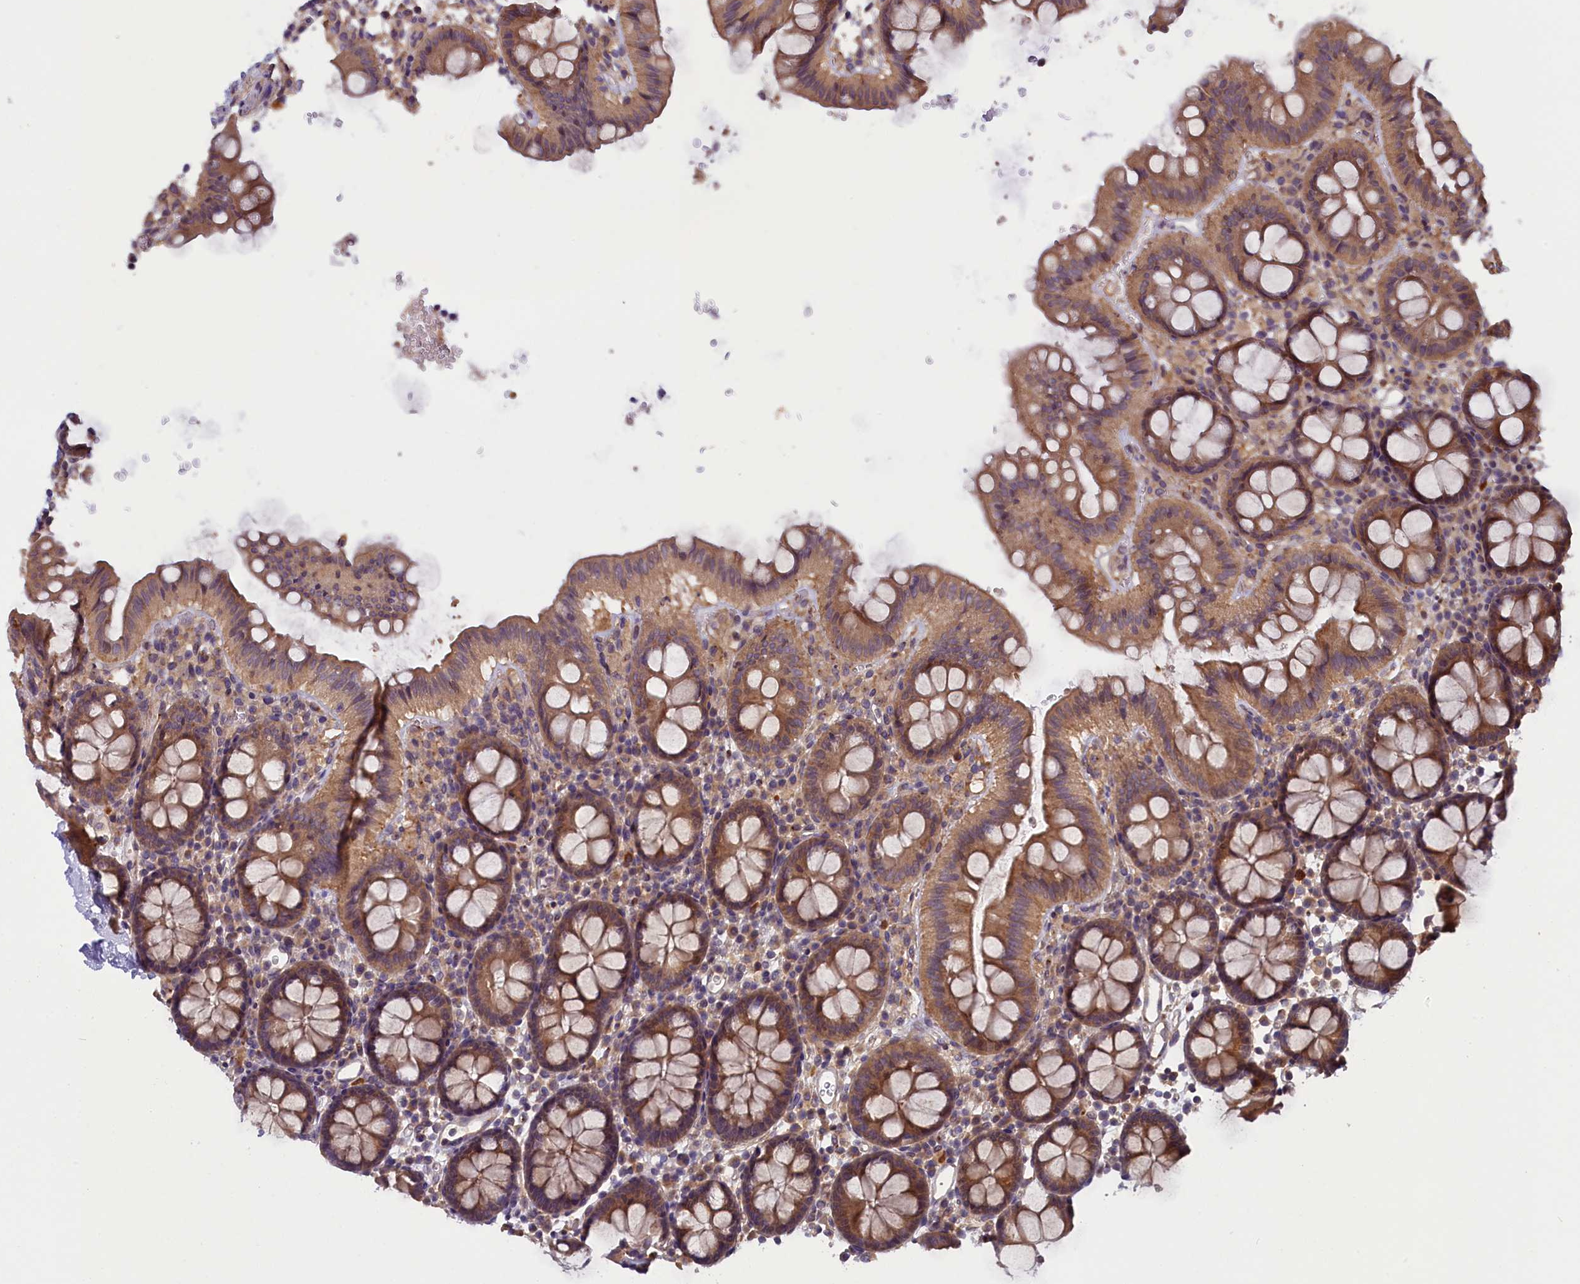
{"staining": {"intensity": "moderate", "quantity": ">75%", "location": "cytoplasmic/membranous"}, "tissue": "colon", "cell_type": "Endothelial cells", "image_type": "normal", "snomed": [{"axis": "morphology", "description": "Normal tissue, NOS"}, {"axis": "topography", "description": "Colon"}], "caption": "Immunohistochemistry (IHC) image of unremarkable colon: human colon stained using IHC demonstrates medium levels of moderate protein expression localized specifically in the cytoplasmic/membranous of endothelial cells, appearing as a cytoplasmic/membranous brown color.", "gene": "CCDC9B", "patient": {"sex": "male", "age": 75}}